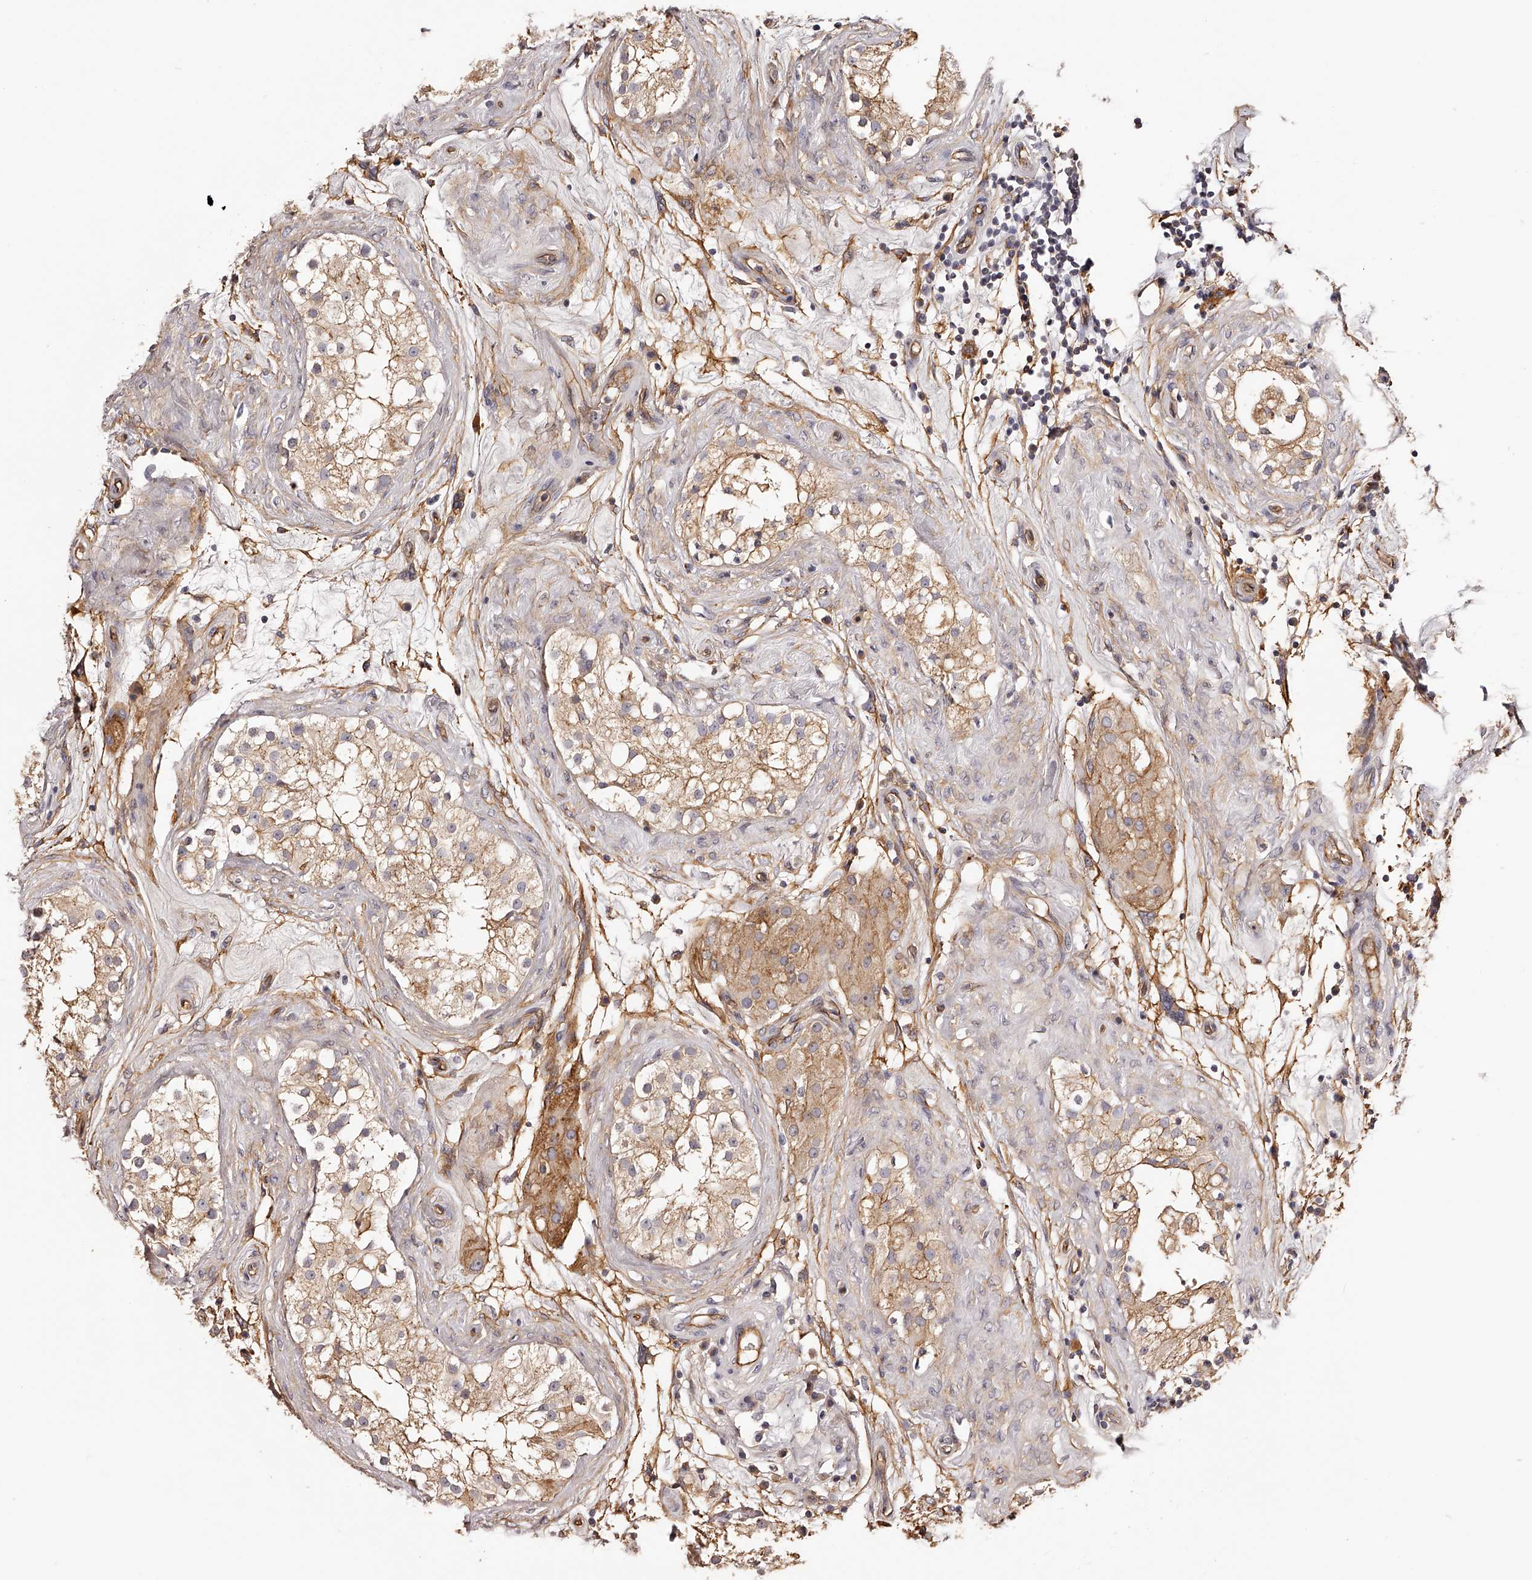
{"staining": {"intensity": "moderate", "quantity": "25%-75%", "location": "cytoplasmic/membranous"}, "tissue": "testis", "cell_type": "Cells in seminiferous ducts", "image_type": "normal", "snomed": [{"axis": "morphology", "description": "Normal tissue, NOS"}, {"axis": "topography", "description": "Testis"}], "caption": "Benign testis shows moderate cytoplasmic/membranous expression in approximately 25%-75% of cells in seminiferous ducts, visualized by immunohistochemistry. Nuclei are stained in blue.", "gene": "LTV1", "patient": {"sex": "male", "age": 84}}